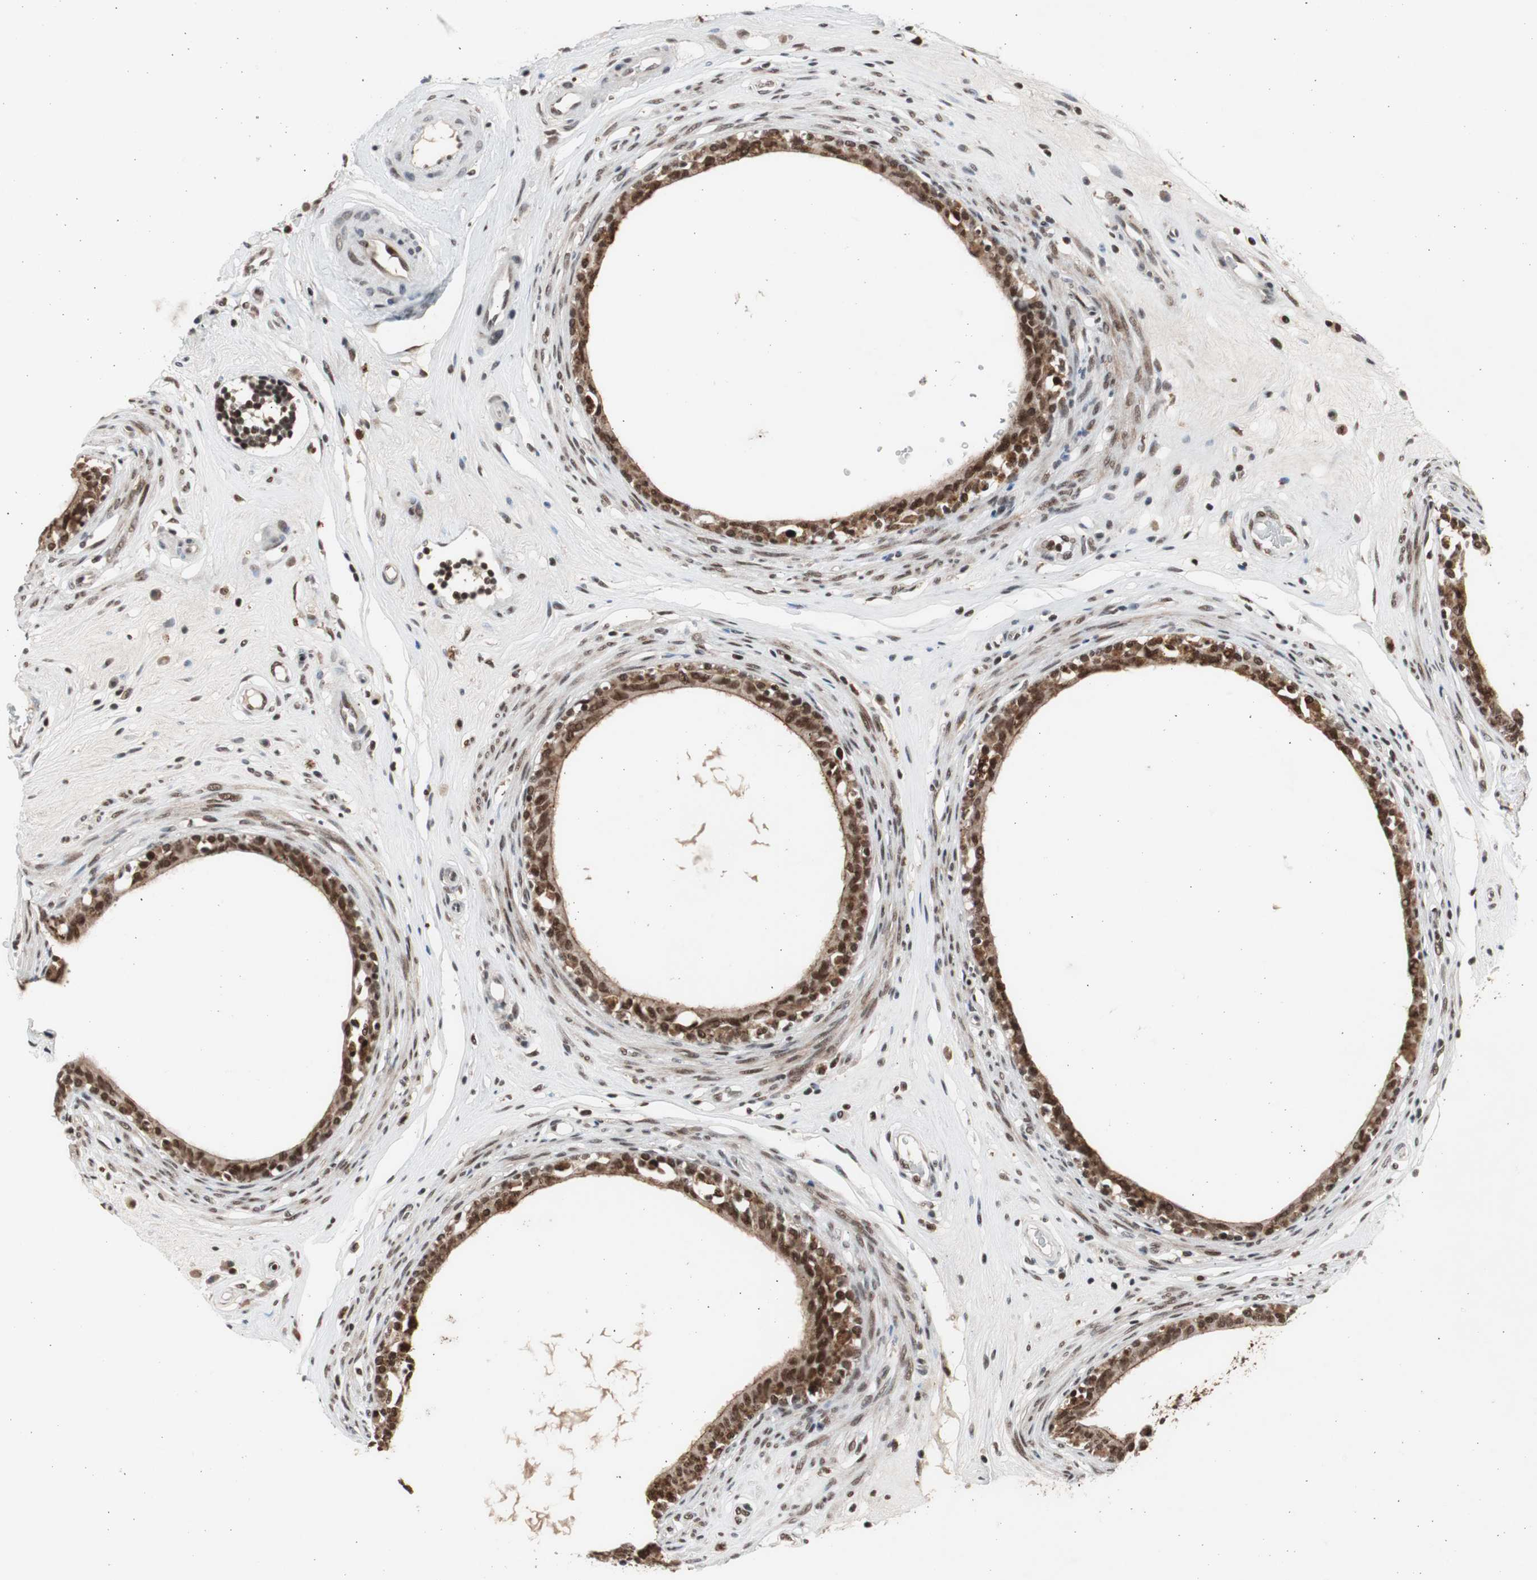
{"staining": {"intensity": "strong", "quantity": ">75%", "location": "cytoplasmic/membranous,nuclear"}, "tissue": "epididymis", "cell_type": "Glandular cells", "image_type": "normal", "snomed": [{"axis": "morphology", "description": "Normal tissue, NOS"}, {"axis": "morphology", "description": "Inflammation, NOS"}, {"axis": "topography", "description": "Epididymis"}], "caption": "Immunohistochemical staining of unremarkable epididymis reveals >75% levels of strong cytoplasmic/membranous,nuclear protein staining in approximately >75% of glandular cells.", "gene": "RPA1", "patient": {"sex": "male", "age": 84}}